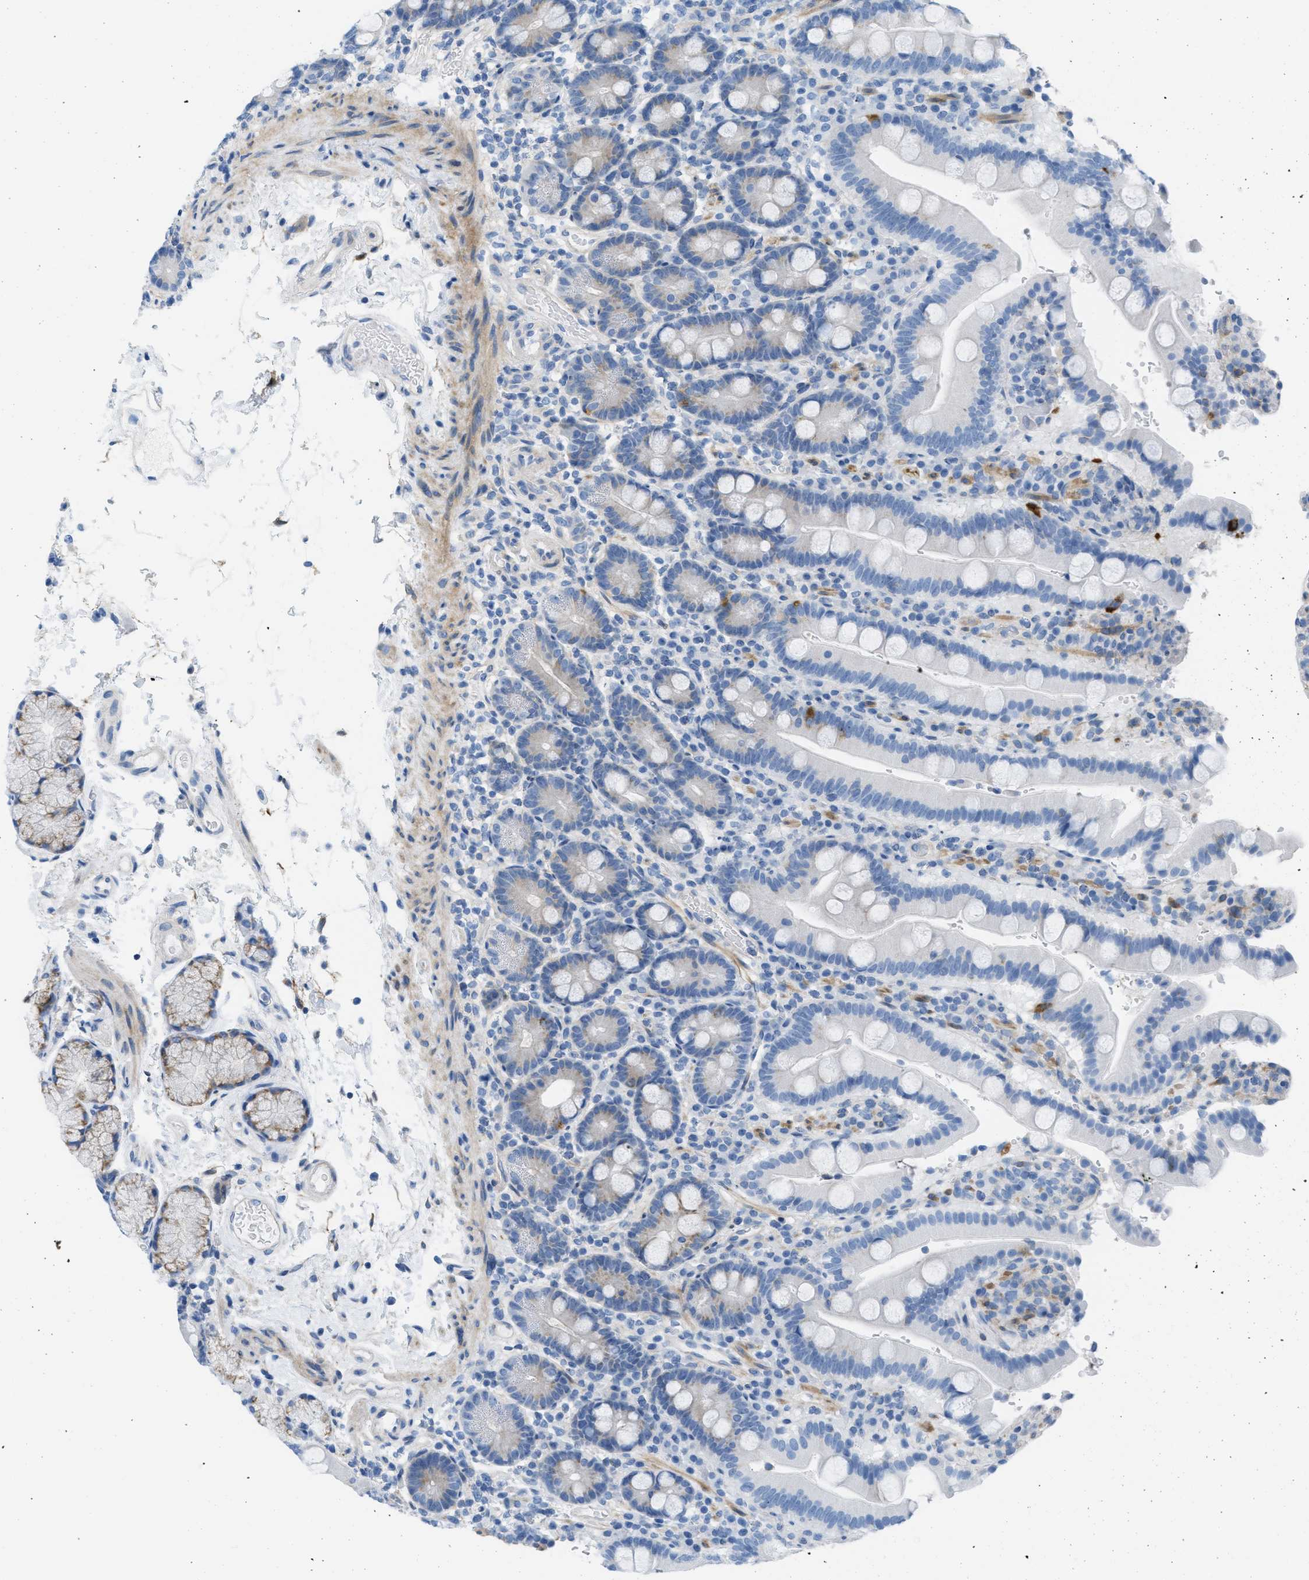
{"staining": {"intensity": "moderate", "quantity": "<25%", "location": "cytoplasmic/membranous"}, "tissue": "duodenum", "cell_type": "Glandular cells", "image_type": "normal", "snomed": [{"axis": "morphology", "description": "Normal tissue, NOS"}, {"axis": "topography", "description": "Small intestine, NOS"}], "caption": "The photomicrograph demonstrates staining of benign duodenum, revealing moderate cytoplasmic/membranous protein positivity (brown color) within glandular cells. (DAB IHC, brown staining for protein, blue staining for nuclei).", "gene": "ASGR1", "patient": {"sex": "female", "age": 71}}